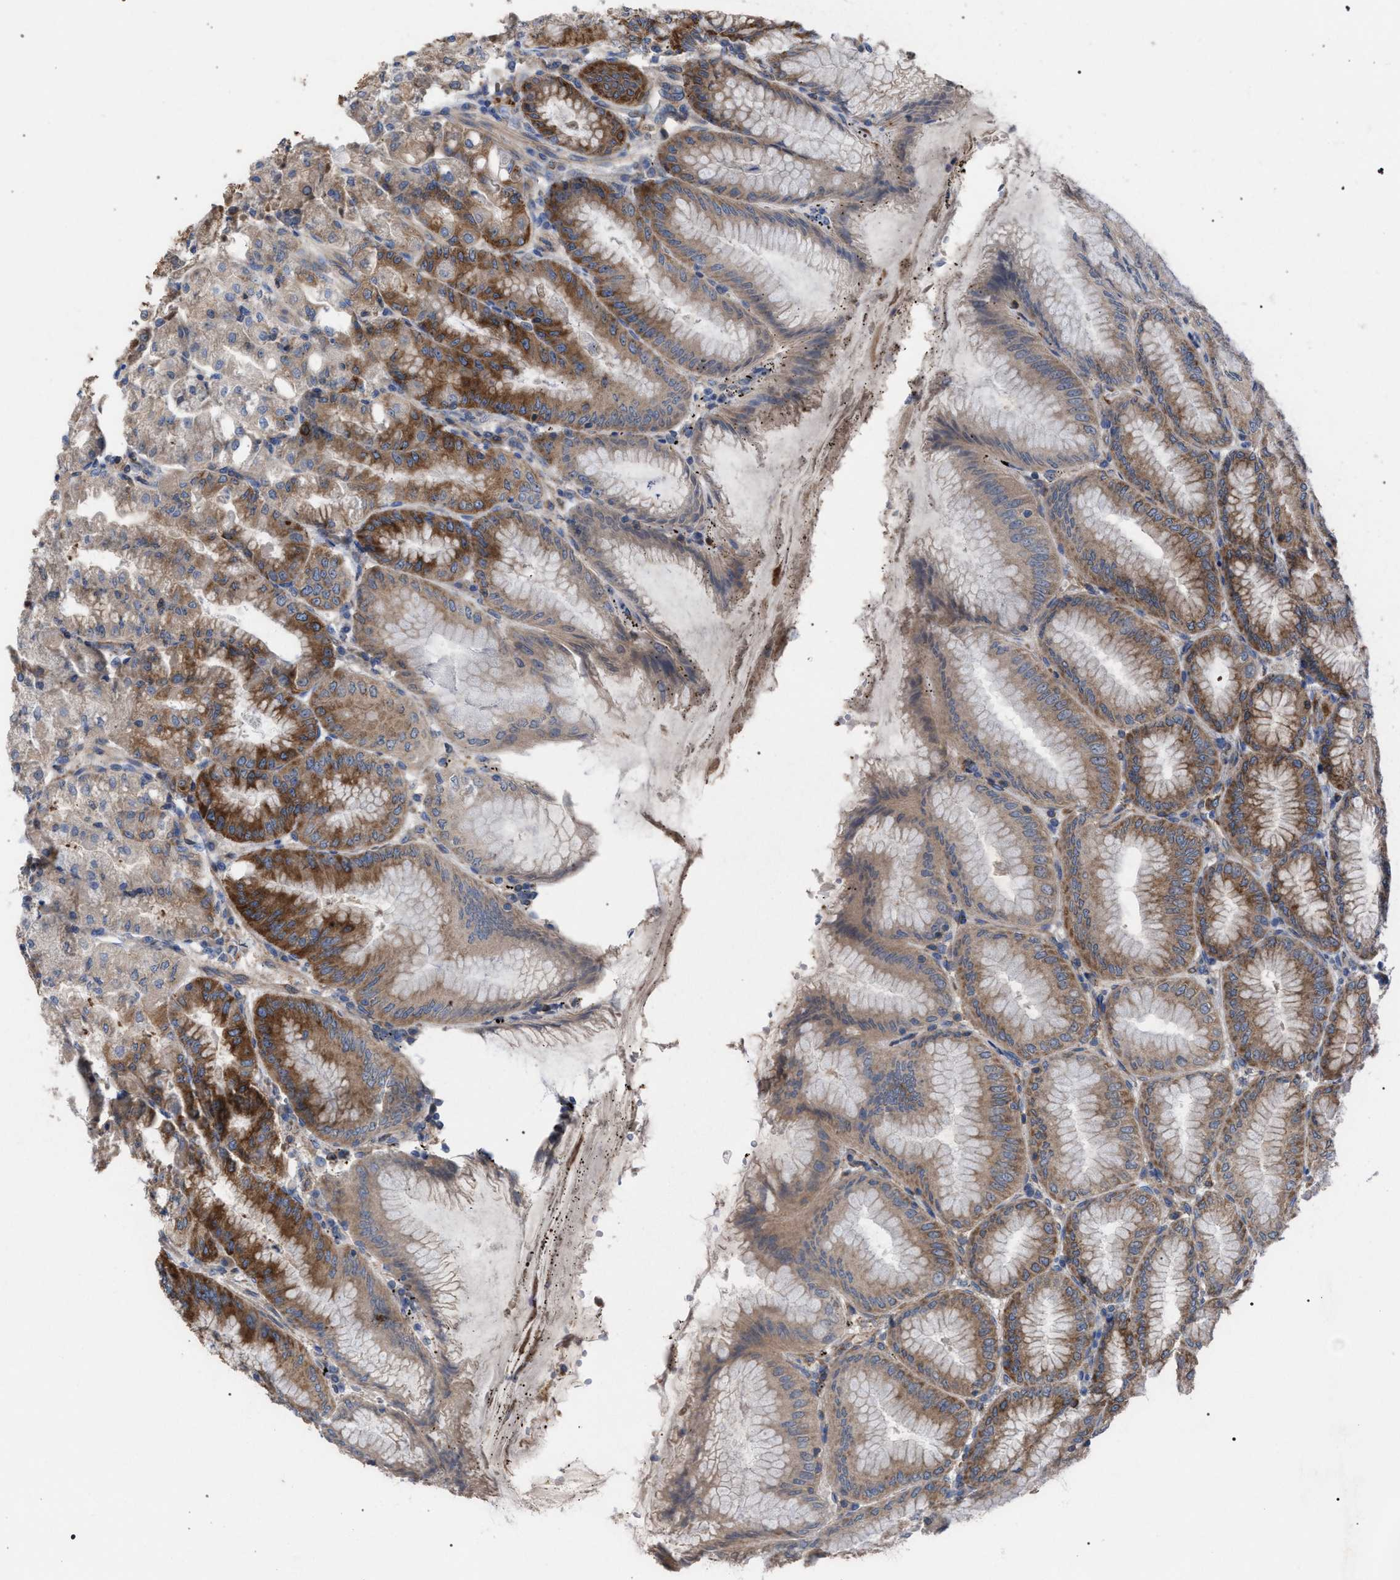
{"staining": {"intensity": "strong", "quantity": "25%-75%", "location": "cytoplasmic/membranous"}, "tissue": "stomach", "cell_type": "Glandular cells", "image_type": "normal", "snomed": [{"axis": "morphology", "description": "Normal tissue, NOS"}, {"axis": "topography", "description": "Stomach, lower"}], "caption": "Stomach stained for a protein exhibits strong cytoplasmic/membranous positivity in glandular cells. (DAB IHC, brown staining for protein, blue staining for nuclei).", "gene": "CDR2L", "patient": {"sex": "male", "age": 71}}